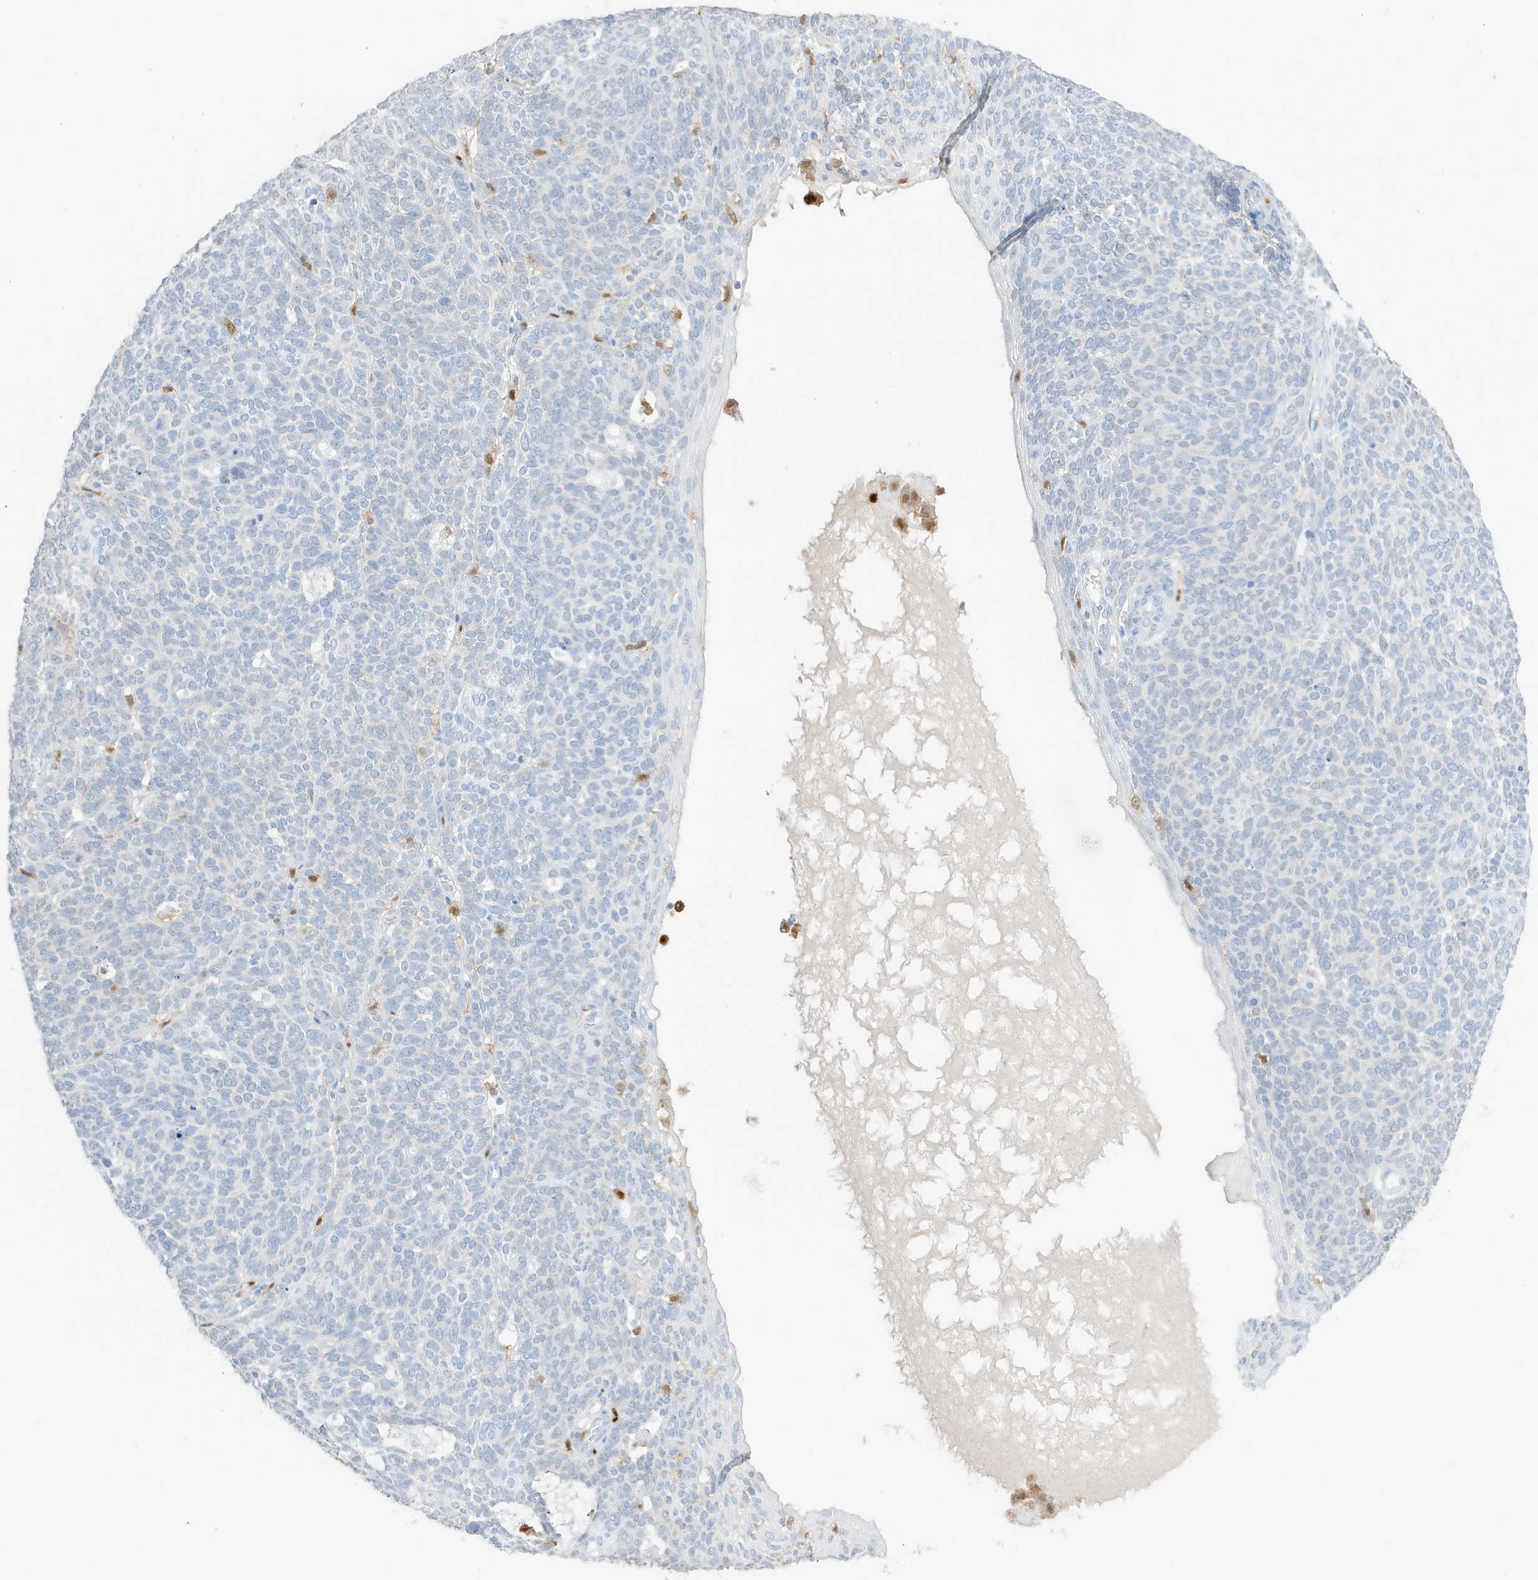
{"staining": {"intensity": "negative", "quantity": "none", "location": "none"}, "tissue": "skin cancer", "cell_type": "Tumor cells", "image_type": "cancer", "snomed": [{"axis": "morphology", "description": "Squamous cell carcinoma, NOS"}, {"axis": "topography", "description": "Skin"}], "caption": "Immunohistochemistry (IHC) of skin cancer (squamous cell carcinoma) reveals no positivity in tumor cells.", "gene": "GCA", "patient": {"sex": "female", "age": 90}}